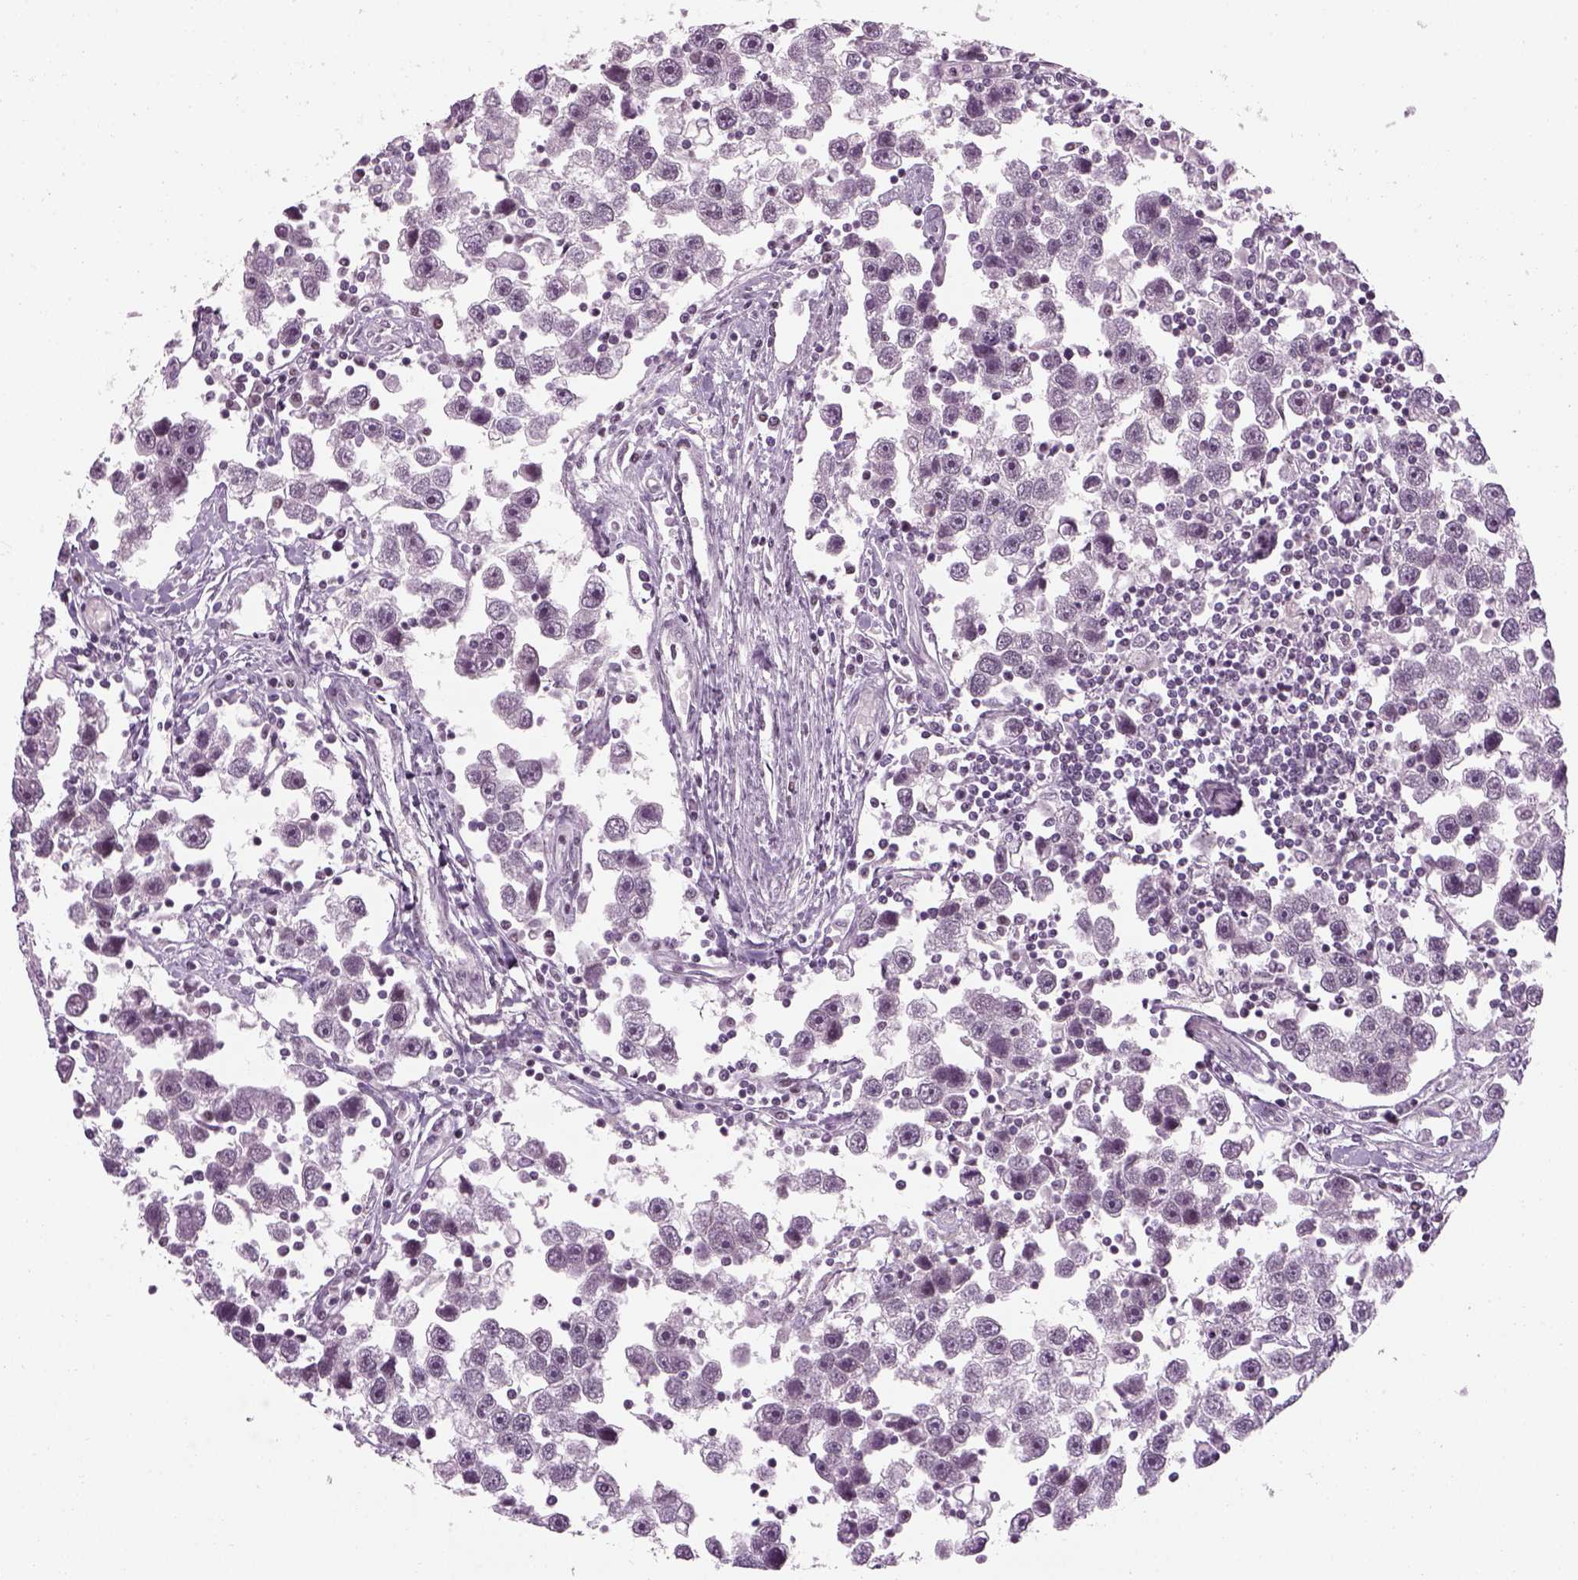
{"staining": {"intensity": "negative", "quantity": "none", "location": "none"}, "tissue": "testis cancer", "cell_type": "Tumor cells", "image_type": "cancer", "snomed": [{"axis": "morphology", "description": "Seminoma, NOS"}, {"axis": "topography", "description": "Testis"}], "caption": "The IHC histopathology image has no significant positivity in tumor cells of seminoma (testis) tissue. (IHC, brightfield microscopy, high magnification).", "gene": "KCNG2", "patient": {"sex": "male", "age": 30}}